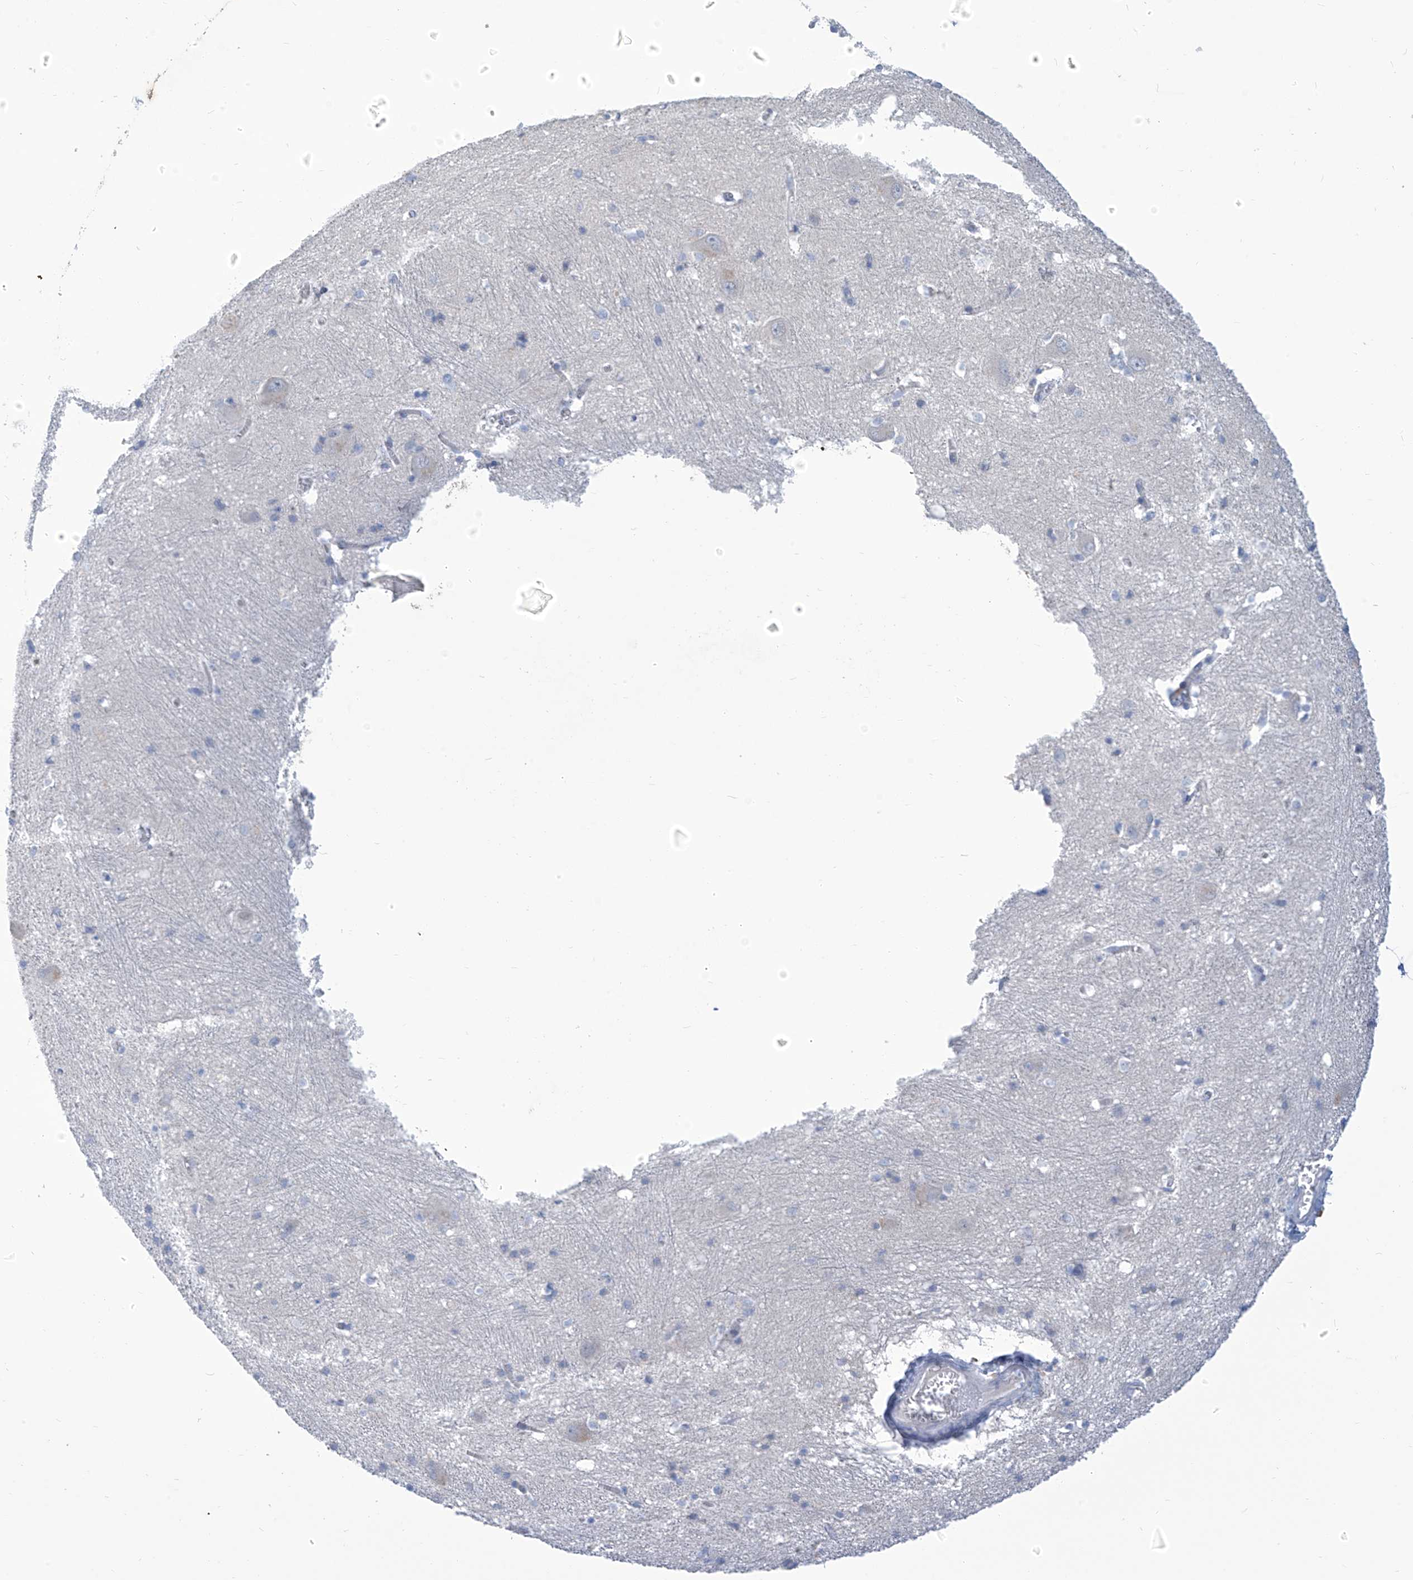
{"staining": {"intensity": "negative", "quantity": "none", "location": "none"}, "tissue": "caudate", "cell_type": "Glial cells", "image_type": "normal", "snomed": [{"axis": "morphology", "description": "Normal tissue, NOS"}, {"axis": "topography", "description": "Lateral ventricle wall"}], "caption": "IHC histopathology image of normal human caudate stained for a protein (brown), which exhibits no staining in glial cells.", "gene": "IBA57", "patient": {"sex": "male", "age": 37}}